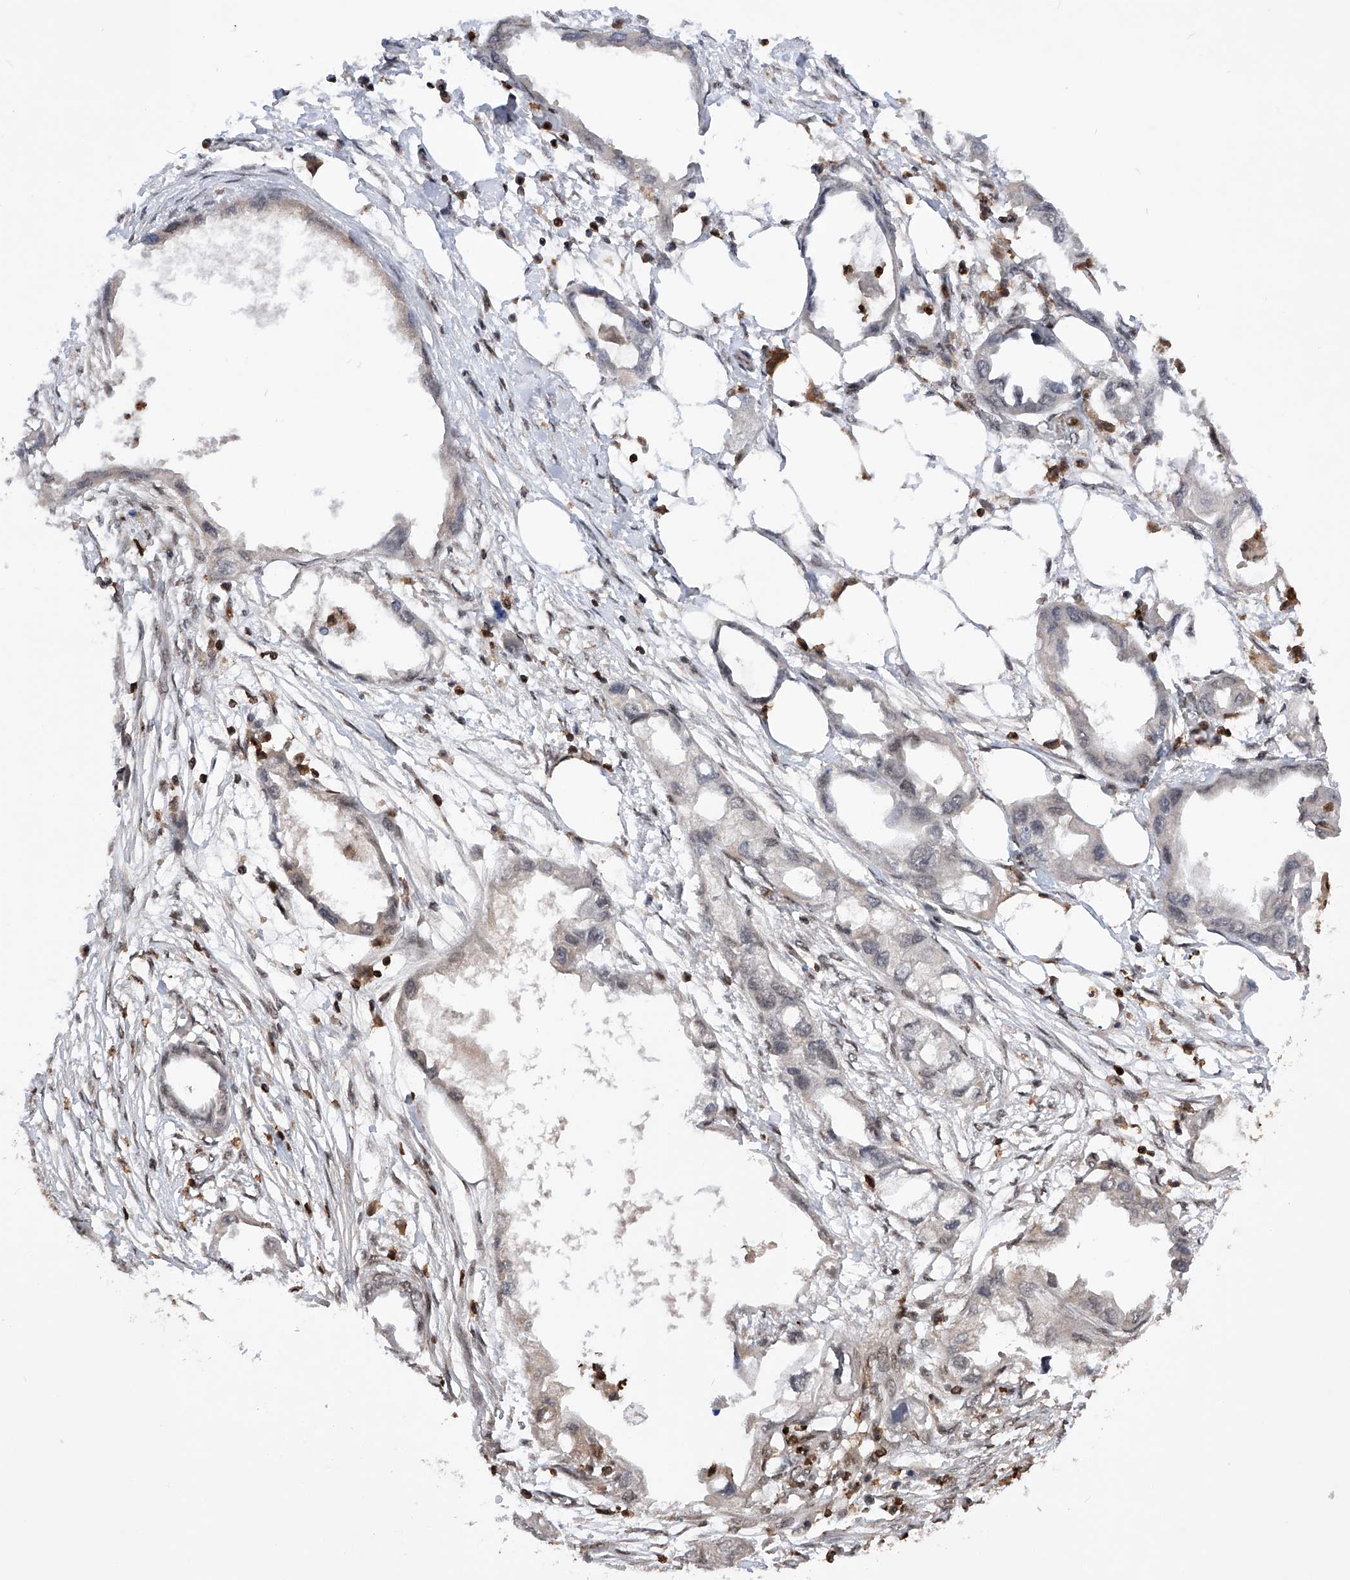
{"staining": {"intensity": "negative", "quantity": "none", "location": "none"}, "tissue": "endometrial cancer", "cell_type": "Tumor cells", "image_type": "cancer", "snomed": [{"axis": "morphology", "description": "Adenocarcinoma, NOS"}, {"axis": "morphology", "description": "Adenocarcinoma, metastatic, NOS"}, {"axis": "topography", "description": "Adipose tissue"}, {"axis": "topography", "description": "Endometrium"}], "caption": "This photomicrograph is of endometrial adenocarcinoma stained with immunohistochemistry (IHC) to label a protein in brown with the nuclei are counter-stained blue. There is no positivity in tumor cells.", "gene": "ZNF280D", "patient": {"sex": "female", "age": 67}}